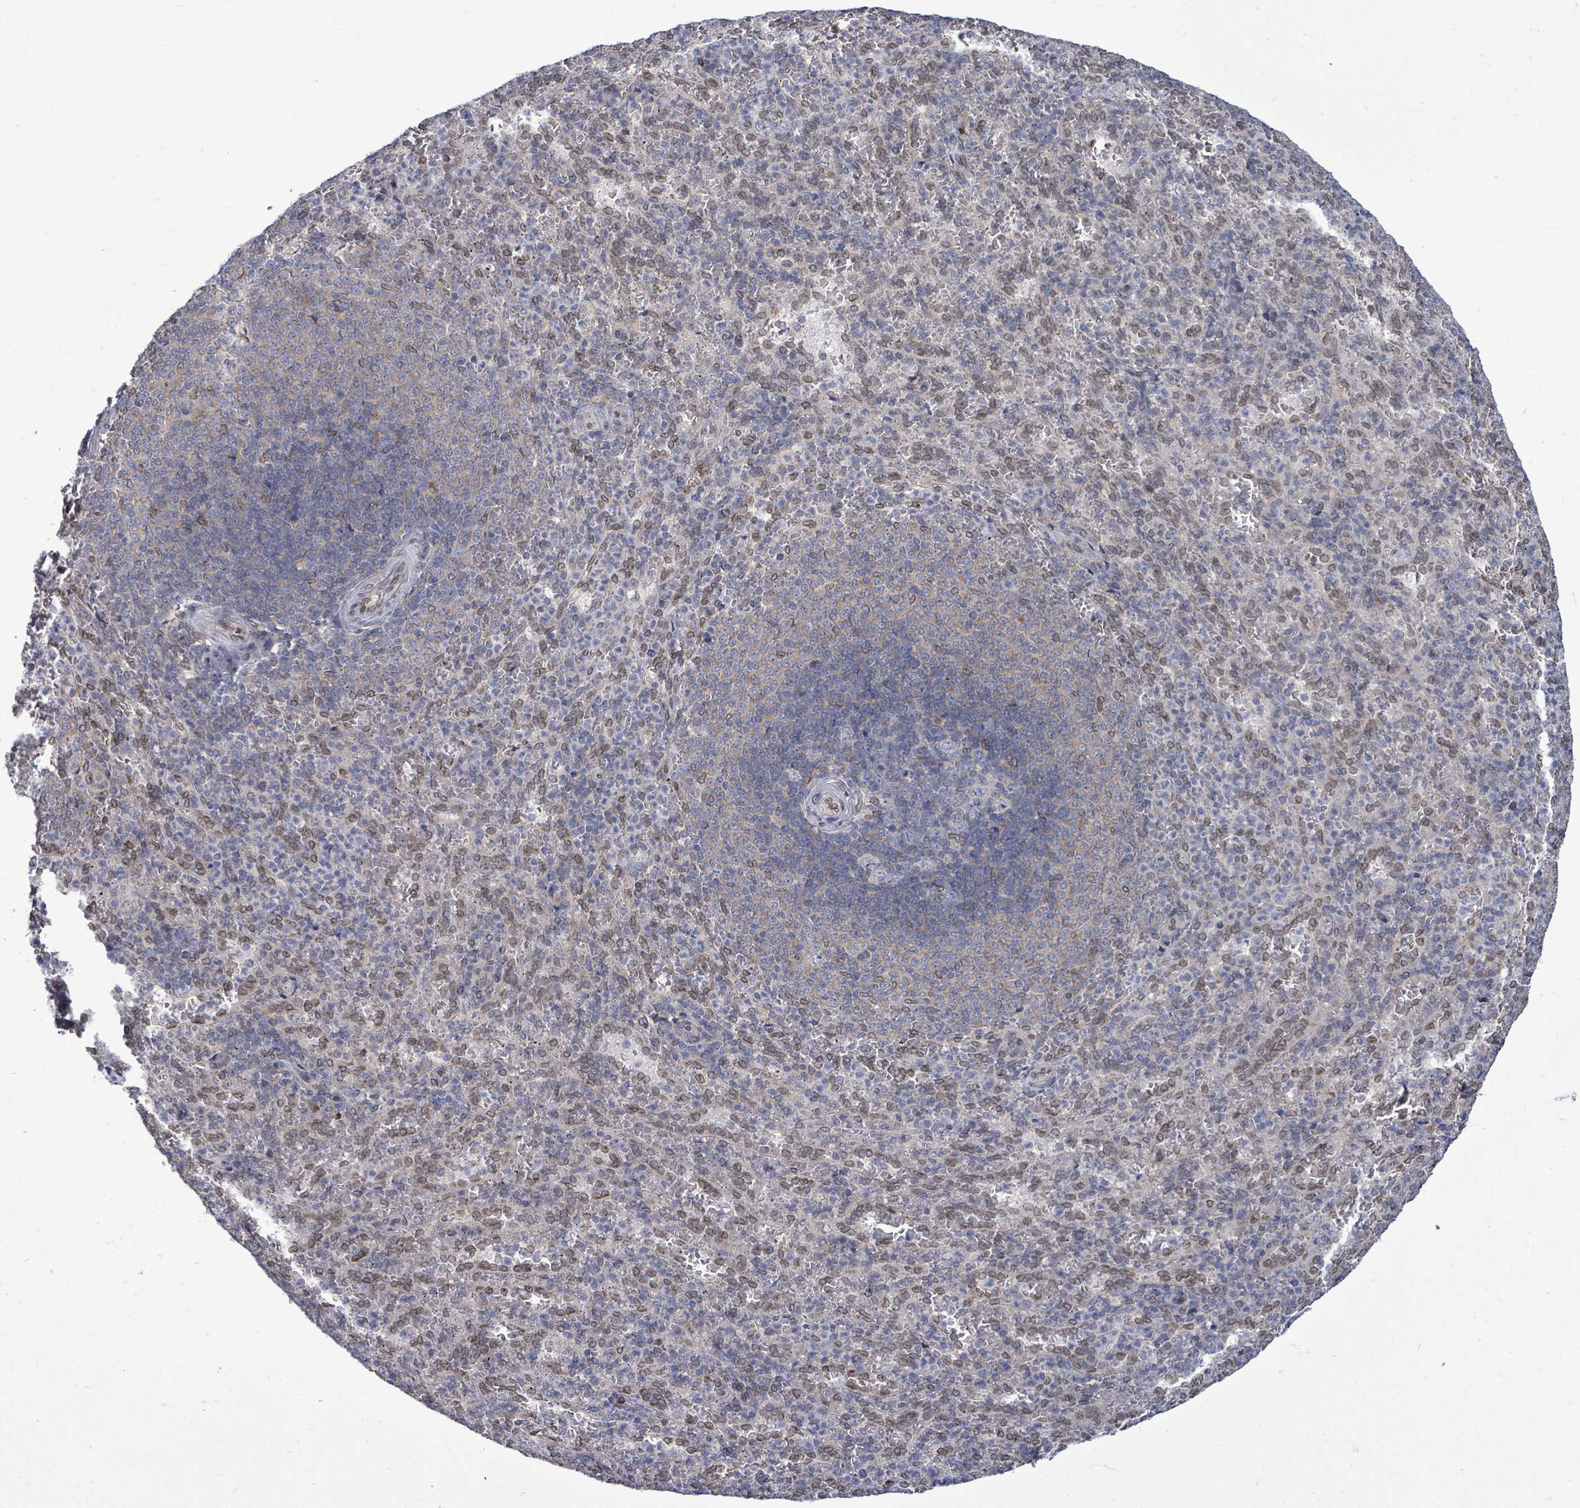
{"staining": {"intensity": "weak", "quantity": "<25%", "location": "cytoplasmic/membranous,nuclear"}, "tissue": "spleen", "cell_type": "Cells in red pulp", "image_type": "normal", "snomed": [{"axis": "morphology", "description": "Normal tissue, NOS"}, {"axis": "topography", "description": "Spleen"}], "caption": "There is no significant positivity in cells in red pulp of spleen. (DAB immunohistochemistry with hematoxylin counter stain).", "gene": "ARFGAP1", "patient": {"sex": "female", "age": 21}}